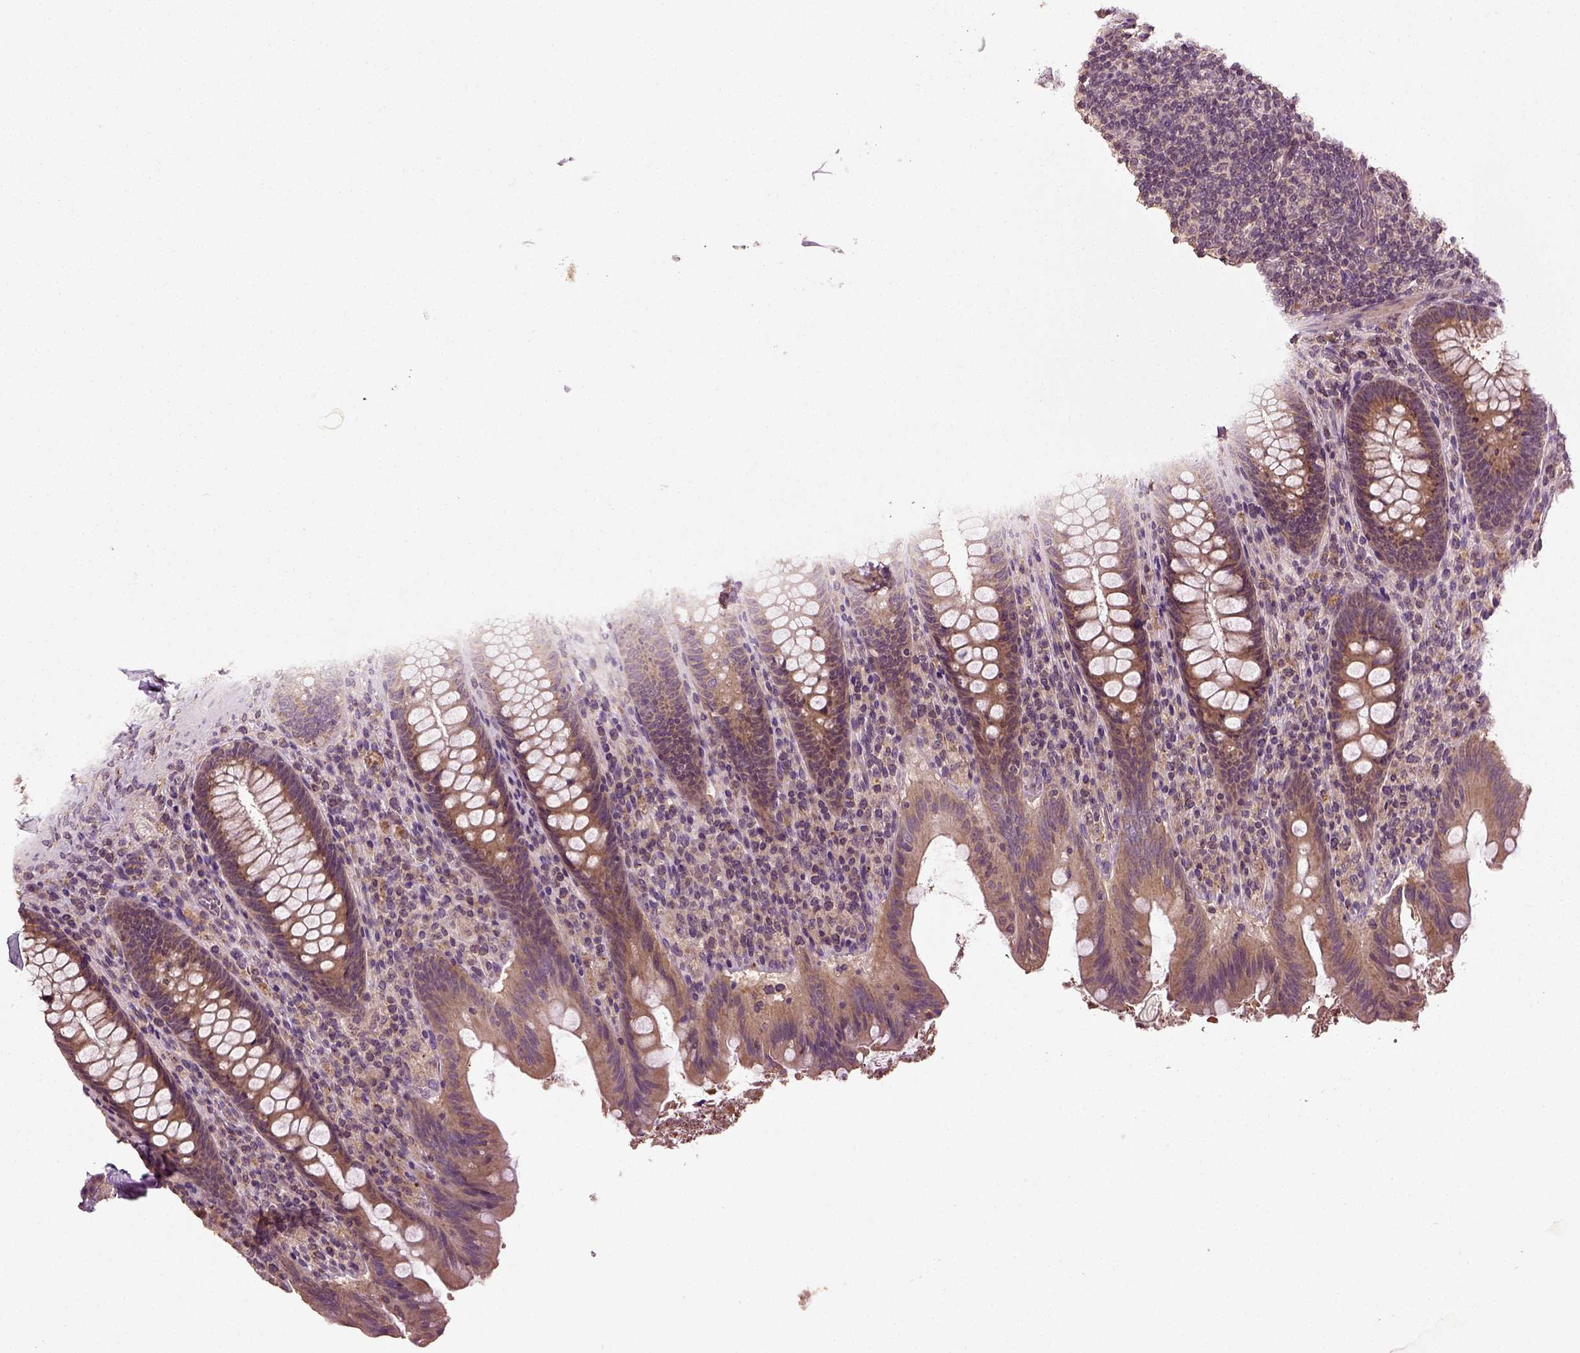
{"staining": {"intensity": "moderate", "quantity": "25%-75%", "location": "cytoplasmic/membranous"}, "tissue": "appendix", "cell_type": "Glandular cells", "image_type": "normal", "snomed": [{"axis": "morphology", "description": "Normal tissue, NOS"}, {"axis": "topography", "description": "Appendix"}], "caption": "Immunohistochemical staining of benign appendix shows moderate cytoplasmic/membranous protein positivity in approximately 25%-75% of glandular cells. The protein of interest is stained brown, and the nuclei are stained in blue (DAB IHC with brightfield microscopy, high magnification).", "gene": "ERV3", "patient": {"sex": "male", "age": 45}}